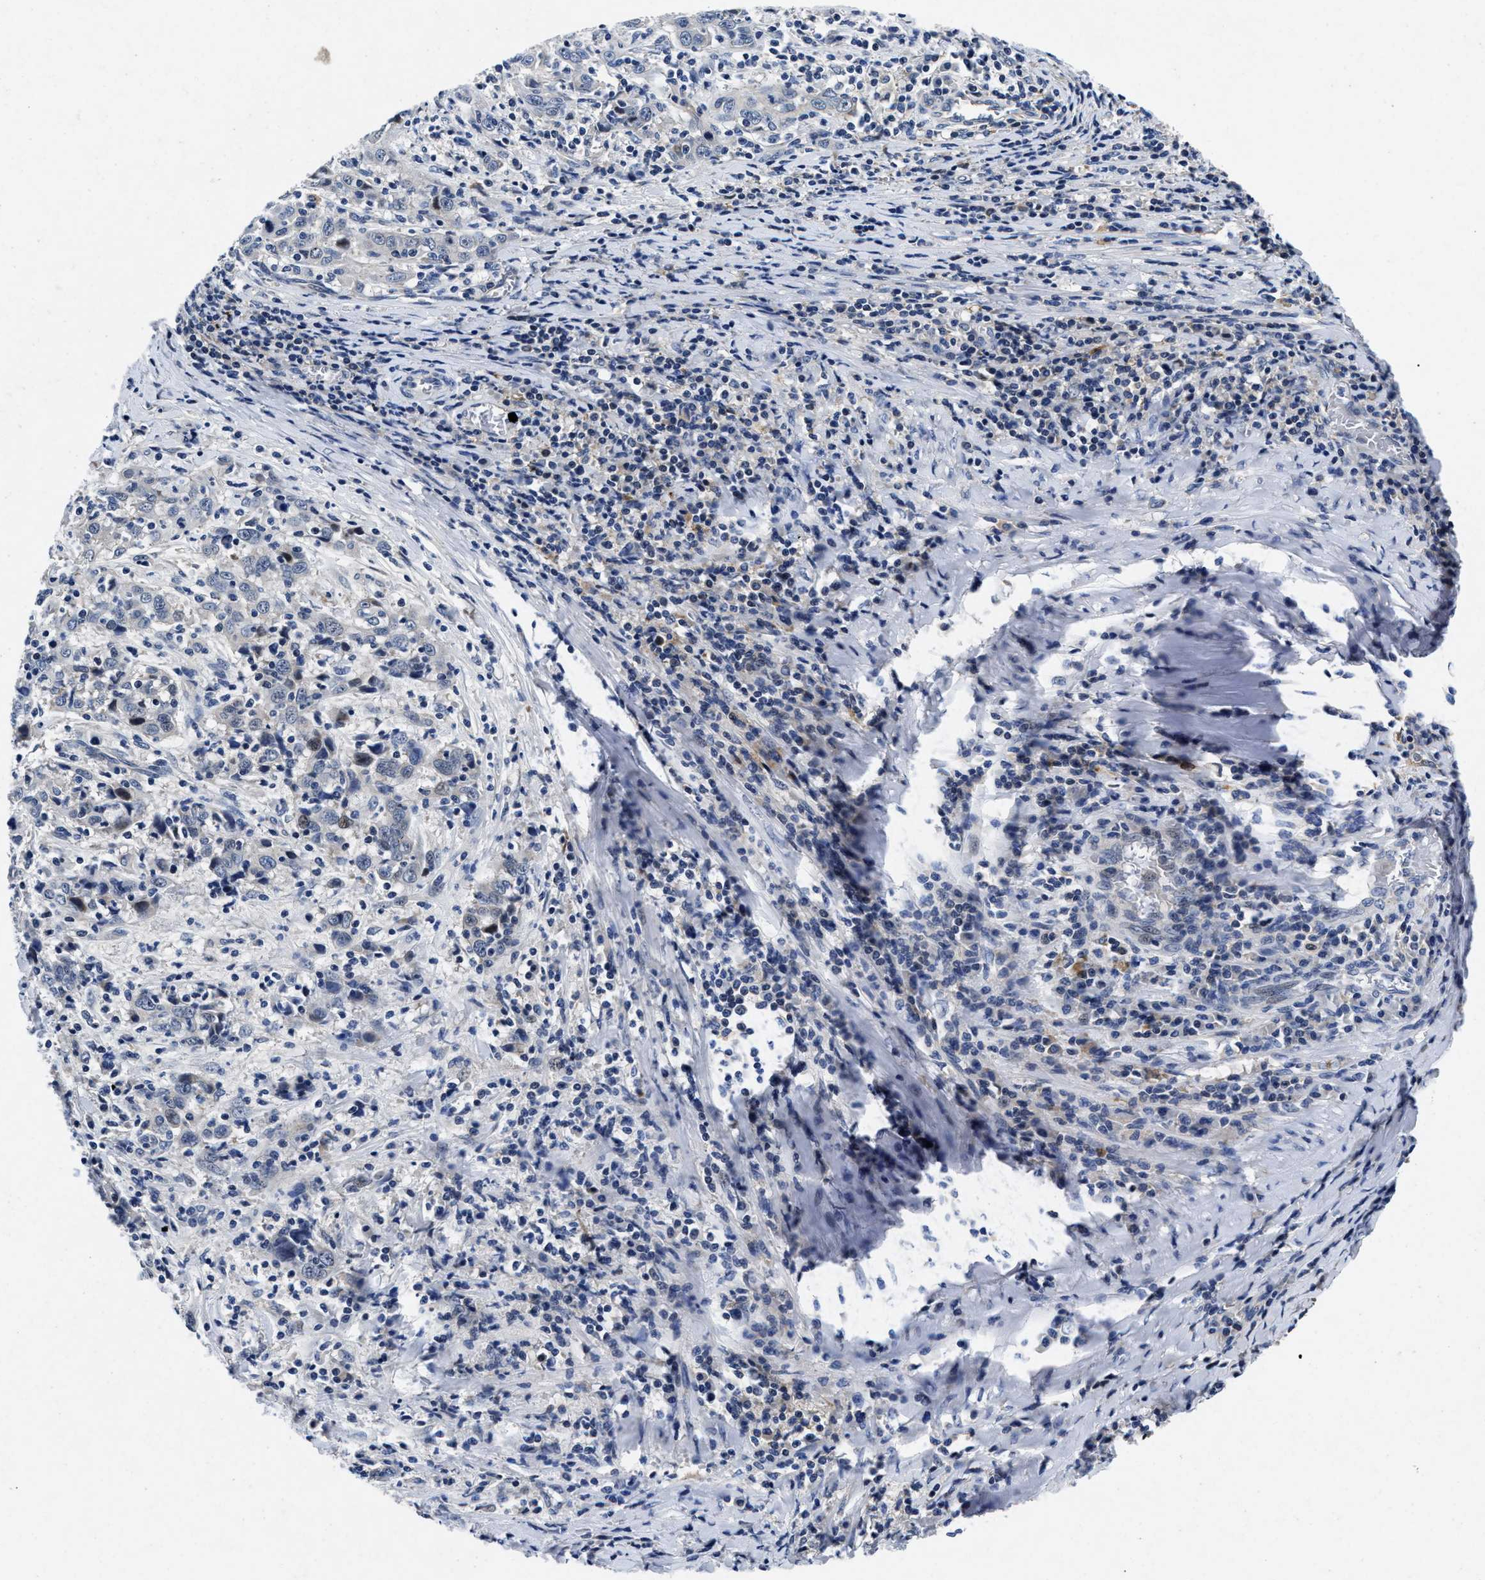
{"staining": {"intensity": "weak", "quantity": "<25%", "location": "cytoplasmic/membranous"}, "tissue": "cervical cancer", "cell_type": "Tumor cells", "image_type": "cancer", "snomed": [{"axis": "morphology", "description": "Squamous cell carcinoma, NOS"}, {"axis": "topography", "description": "Cervix"}], "caption": "Cervical cancer stained for a protein using immunohistochemistry exhibits no positivity tumor cells.", "gene": "LAD1", "patient": {"sex": "female", "age": 46}}